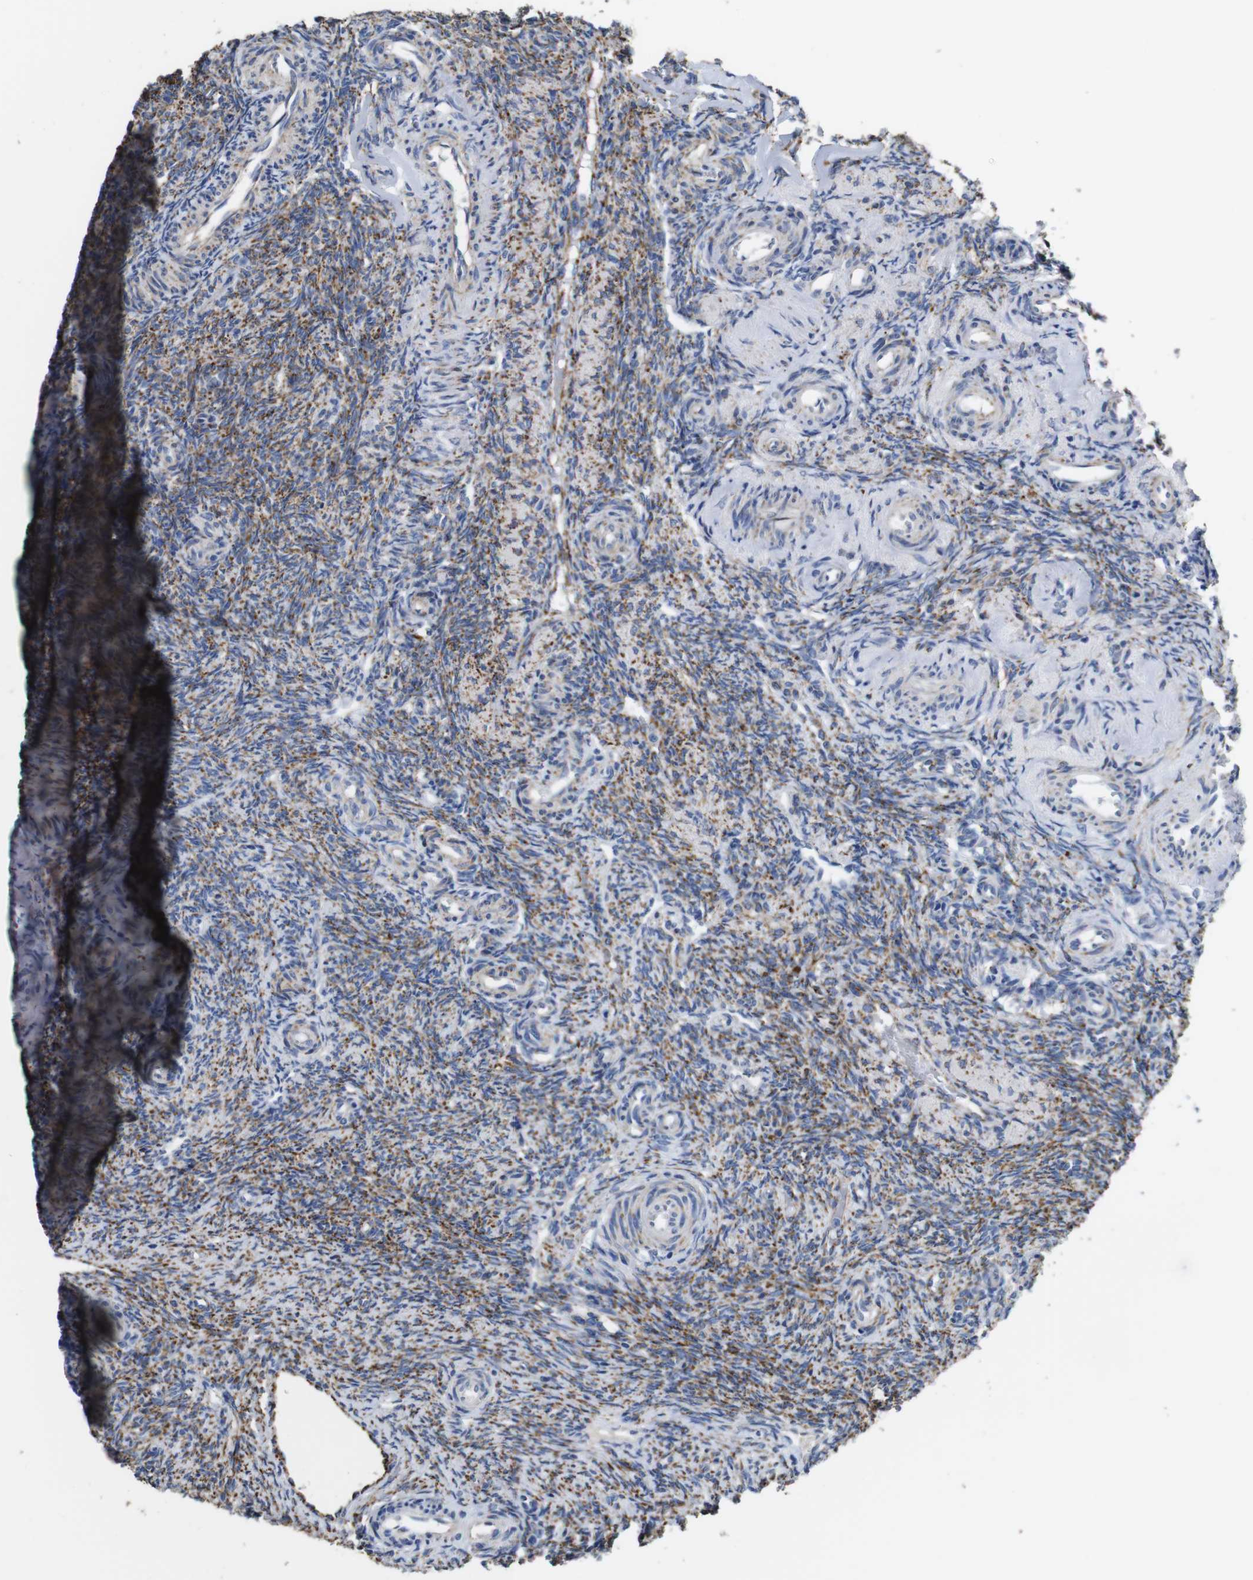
{"staining": {"intensity": "moderate", "quantity": "25%-75%", "location": "cytoplasmic/membranous"}, "tissue": "ovary", "cell_type": "Ovarian stroma cells", "image_type": "normal", "snomed": [{"axis": "morphology", "description": "Normal tissue, NOS"}, {"axis": "topography", "description": "Ovary"}], "caption": "Immunohistochemistry (IHC) of normal ovary shows medium levels of moderate cytoplasmic/membranous staining in approximately 25%-75% of ovarian stroma cells. Nuclei are stained in blue.", "gene": "MAOA", "patient": {"sex": "female", "age": 41}}